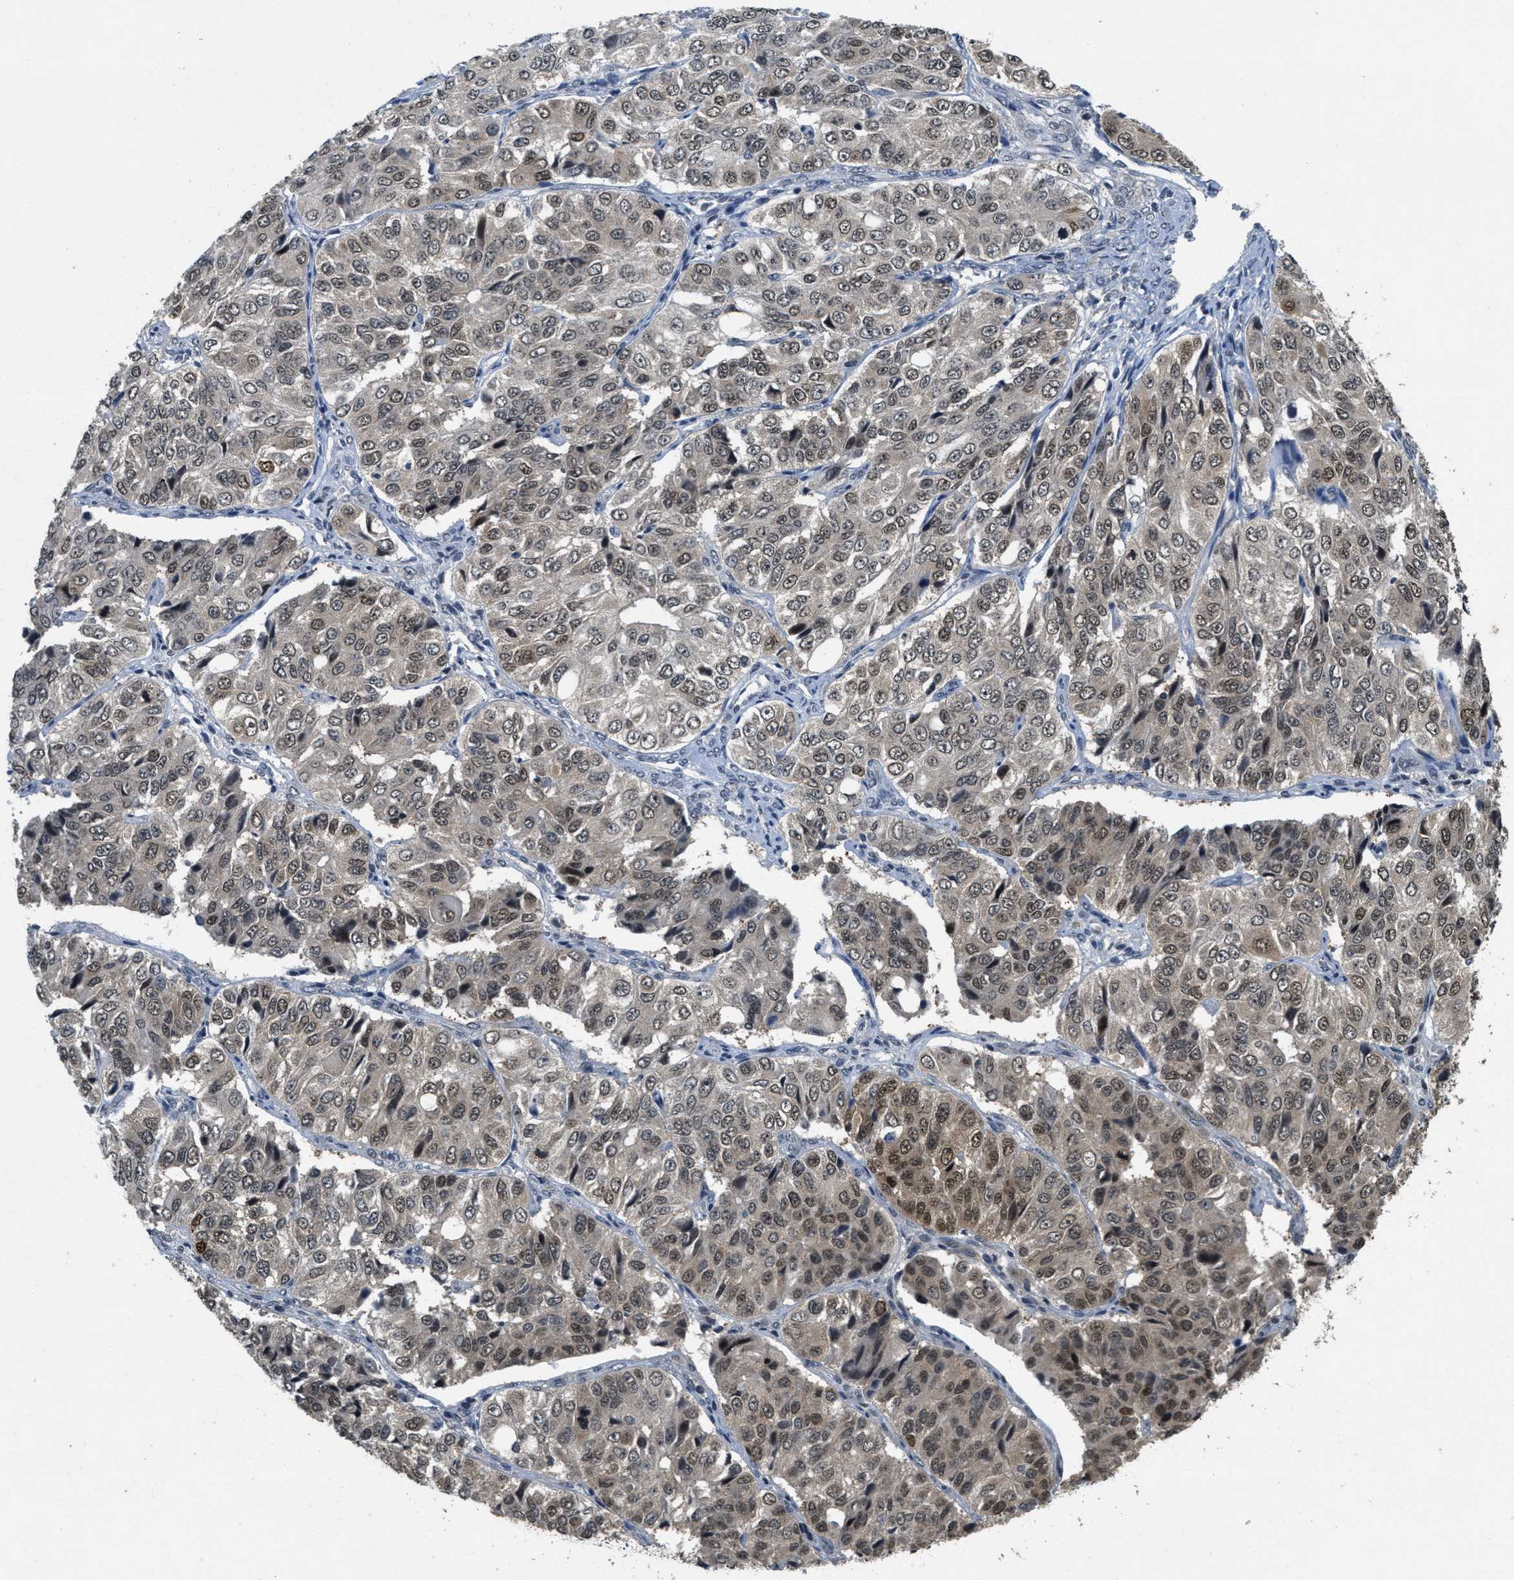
{"staining": {"intensity": "weak", "quantity": ">75%", "location": "nuclear"}, "tissue": "ovarian cancer", "cell_type": "Tumor cells", "image_type": "cancer", "snomed": [{"axis": "morphology", "description": "Carcinoma, endometroid"}, {"axis": "topography", "description": "Ovary"}], "caption": "Protein staining displays weak nuclear positivity in about >75% of tumor cells in ovarian endometroid carcinoma.", "gene": "DNAJB1", "patient": {"sex": "female", "age": 51}}